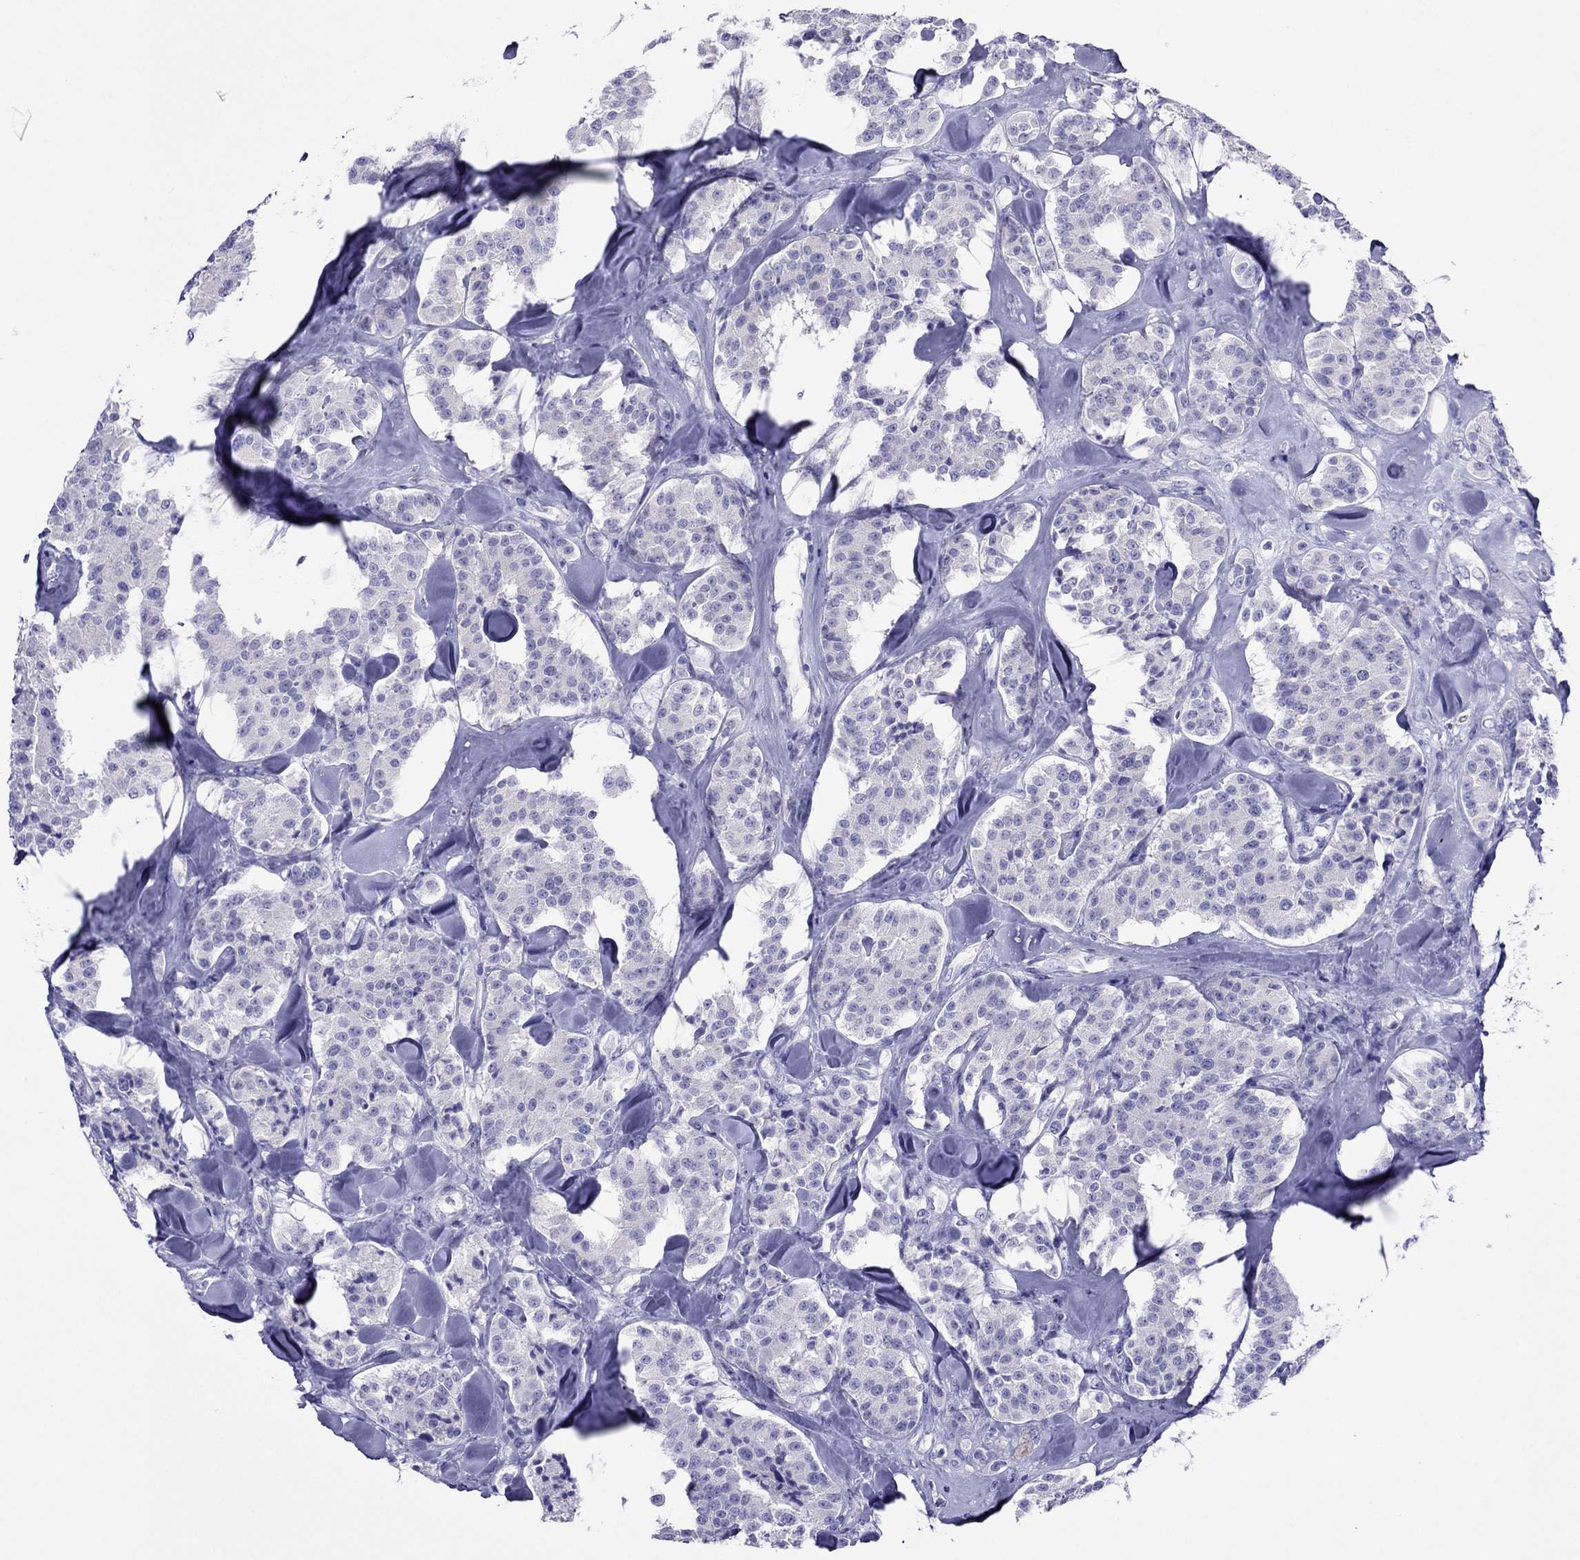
{"staining": {"intensity": "negative", "quantity": "none", "location": "none"}, "tissue": "carcinoid", "cell_type": "Tumor cells", "image_type": "cancer", "snomed": [{"axis": "morphology", "description": "Carcinoid, malignant, NOS"}, {"axis": "topography", "description": "Pancreas"}], "caption": "IHC photomicrograph of malignant carcinoid stained for a protein (brown), which exhibits no positivity in tumor cells.", "gene": "PCDHA6", "patient": {"sex": "male", "age": 41}}